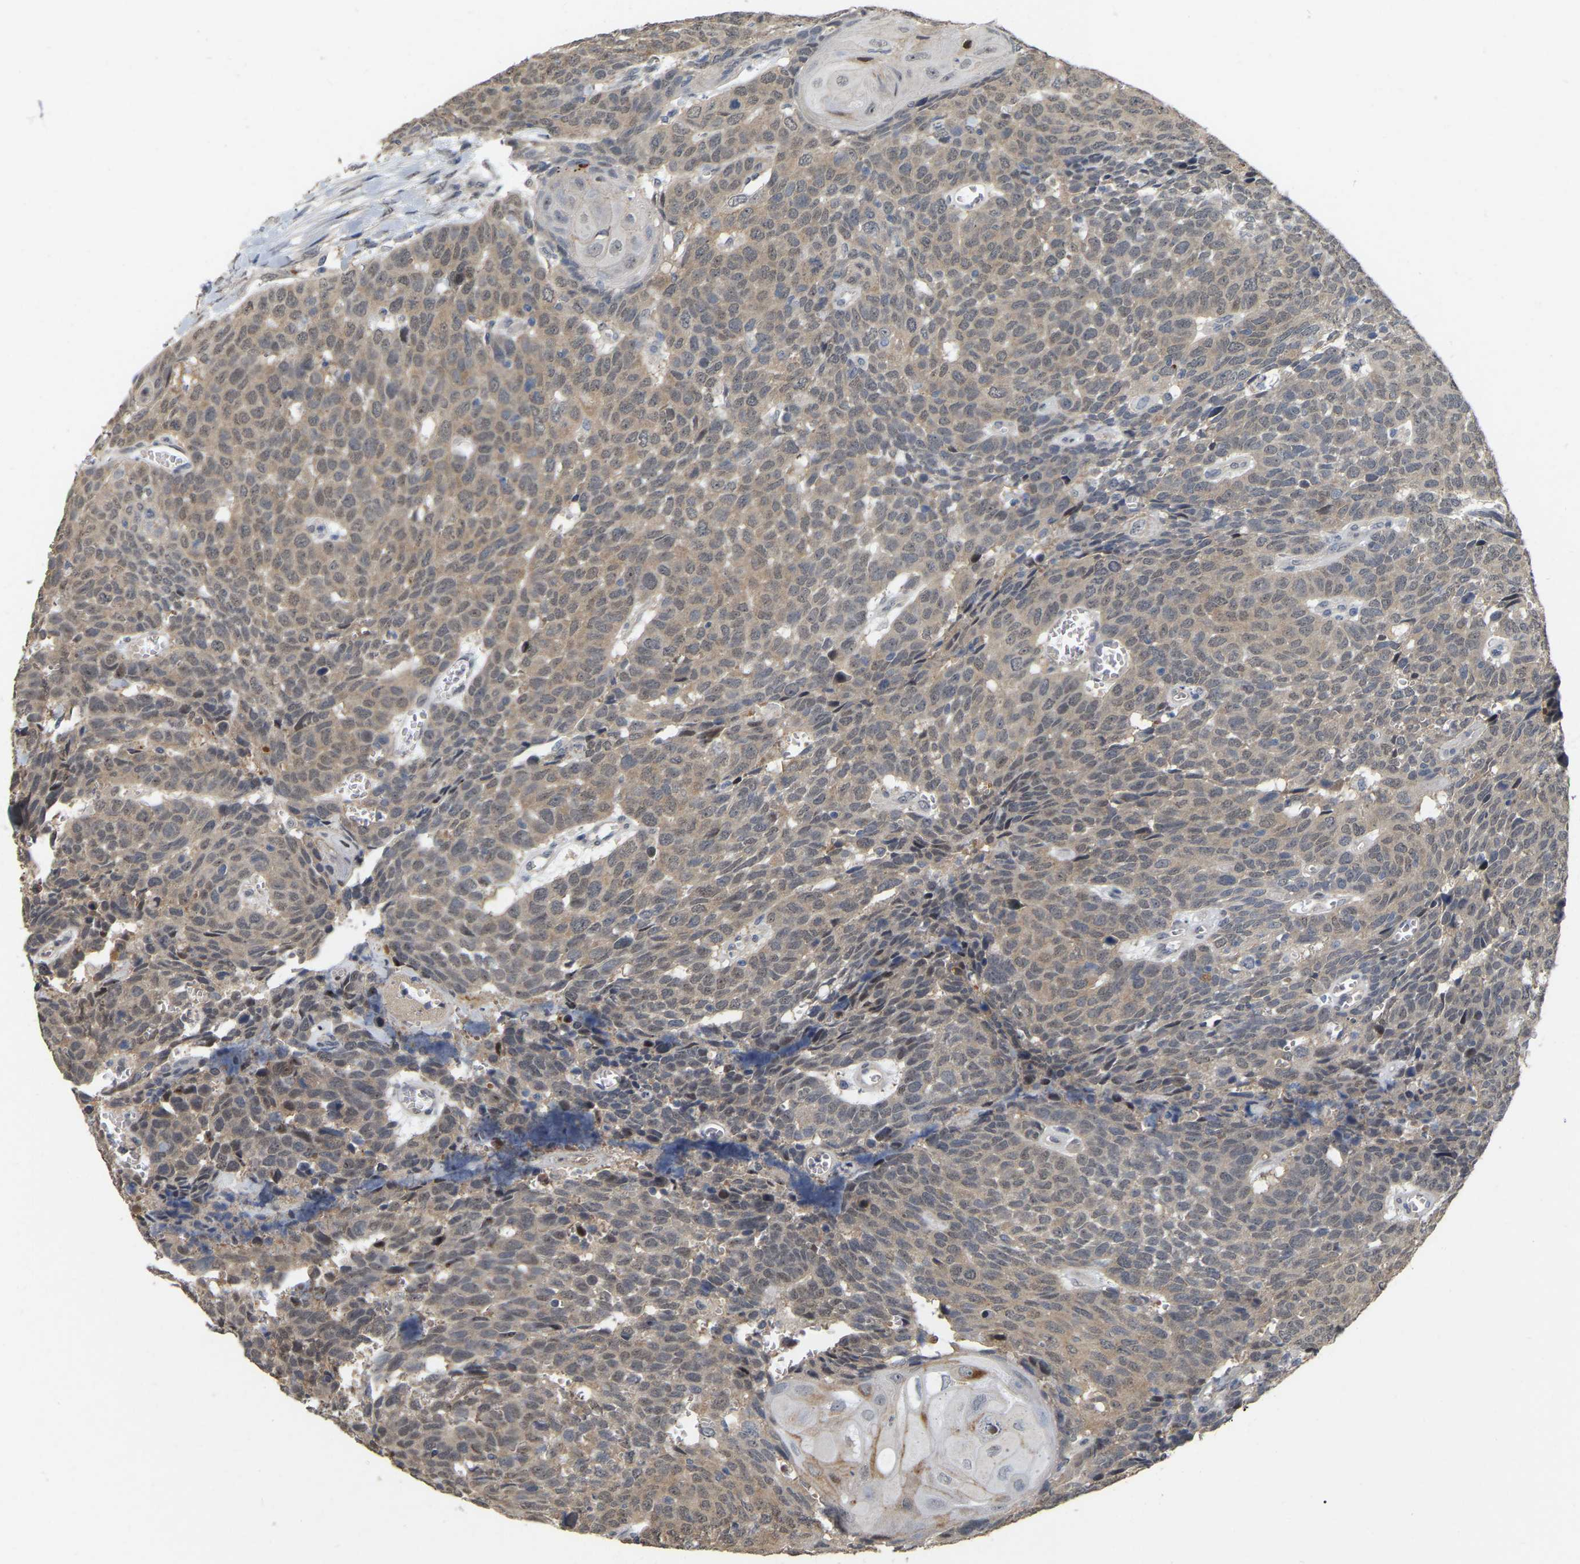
{"staining": {"intensity": "weak", "quantity": ">75%", "location": "cytoplasmic/membranous,nuclear"}, "tissue": "head and neck cancer", "cell_type": "Tumor cells", "image_type": "cancer", "snomed": [{"axis": "morphology", "description": "Squamous cell carcinoma, NOS"}, {"axis": "topography", "description": "Head-Neck"}], "caption": "Squamous cell carcinoma (head and neck) stained with a protein marker shows weak staining in tumor cells.", "gene": "RUVBL1", "patient": {"sex": "male", "age": 66}}